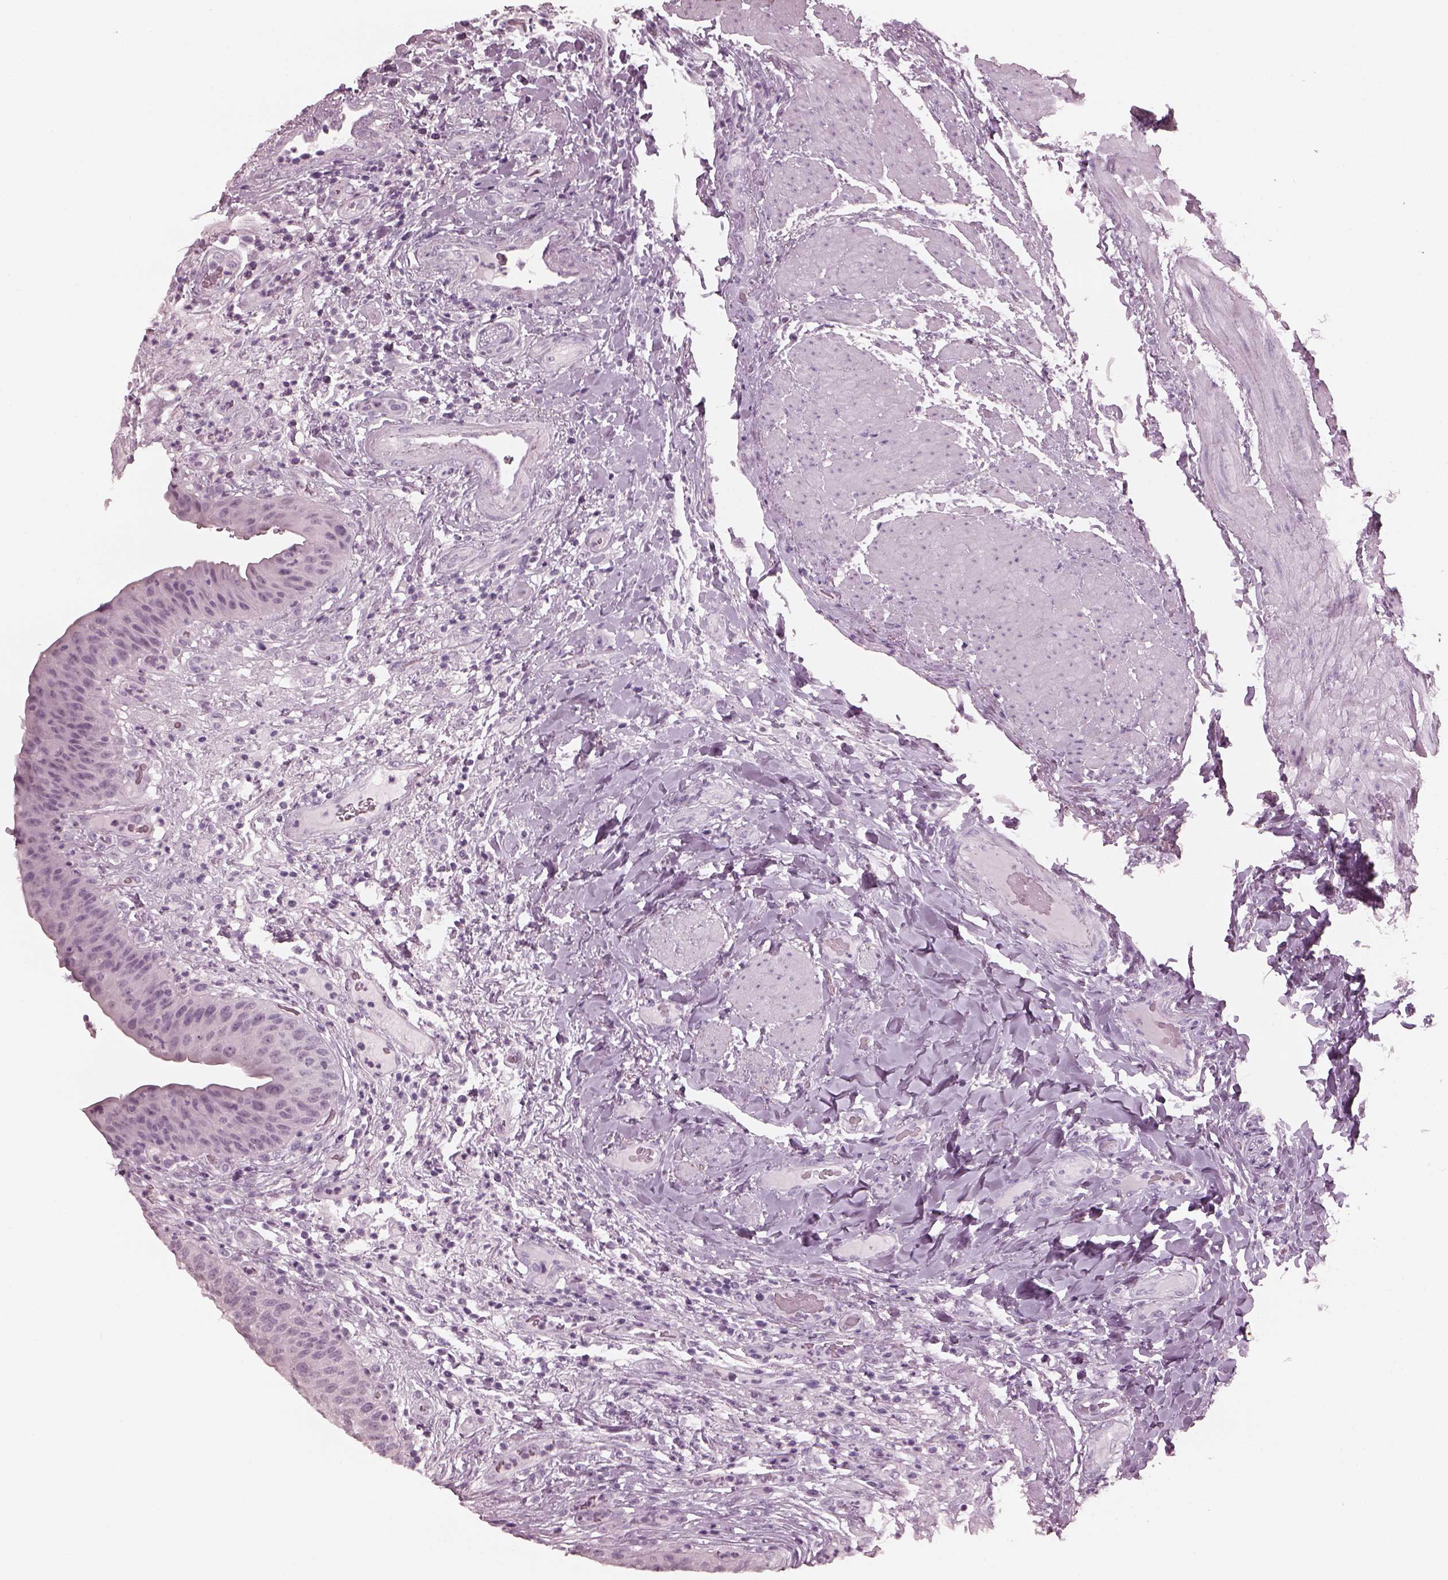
{"staining": {"intensity": "negative", "quantity": "none", "location": "none"}, "tissue": "urinary bladder", "cell_type": "Urothelial cells", "image_type": "normal", "snomed": [{"axis": "morphology", "description": "Normal tissue, NOS"}, {"axis": "topography", "description": "Urinary bladder"}], "caption": "Urothelial cells show no significant protein staining in unremarkable urinary bladder. (DAB (3,3'-diaminobenzidine) immunohistochemistry with hematoxylin counter stain).", "gene": "C2orf81", "patient": {"sex": "male", "age": 66}}